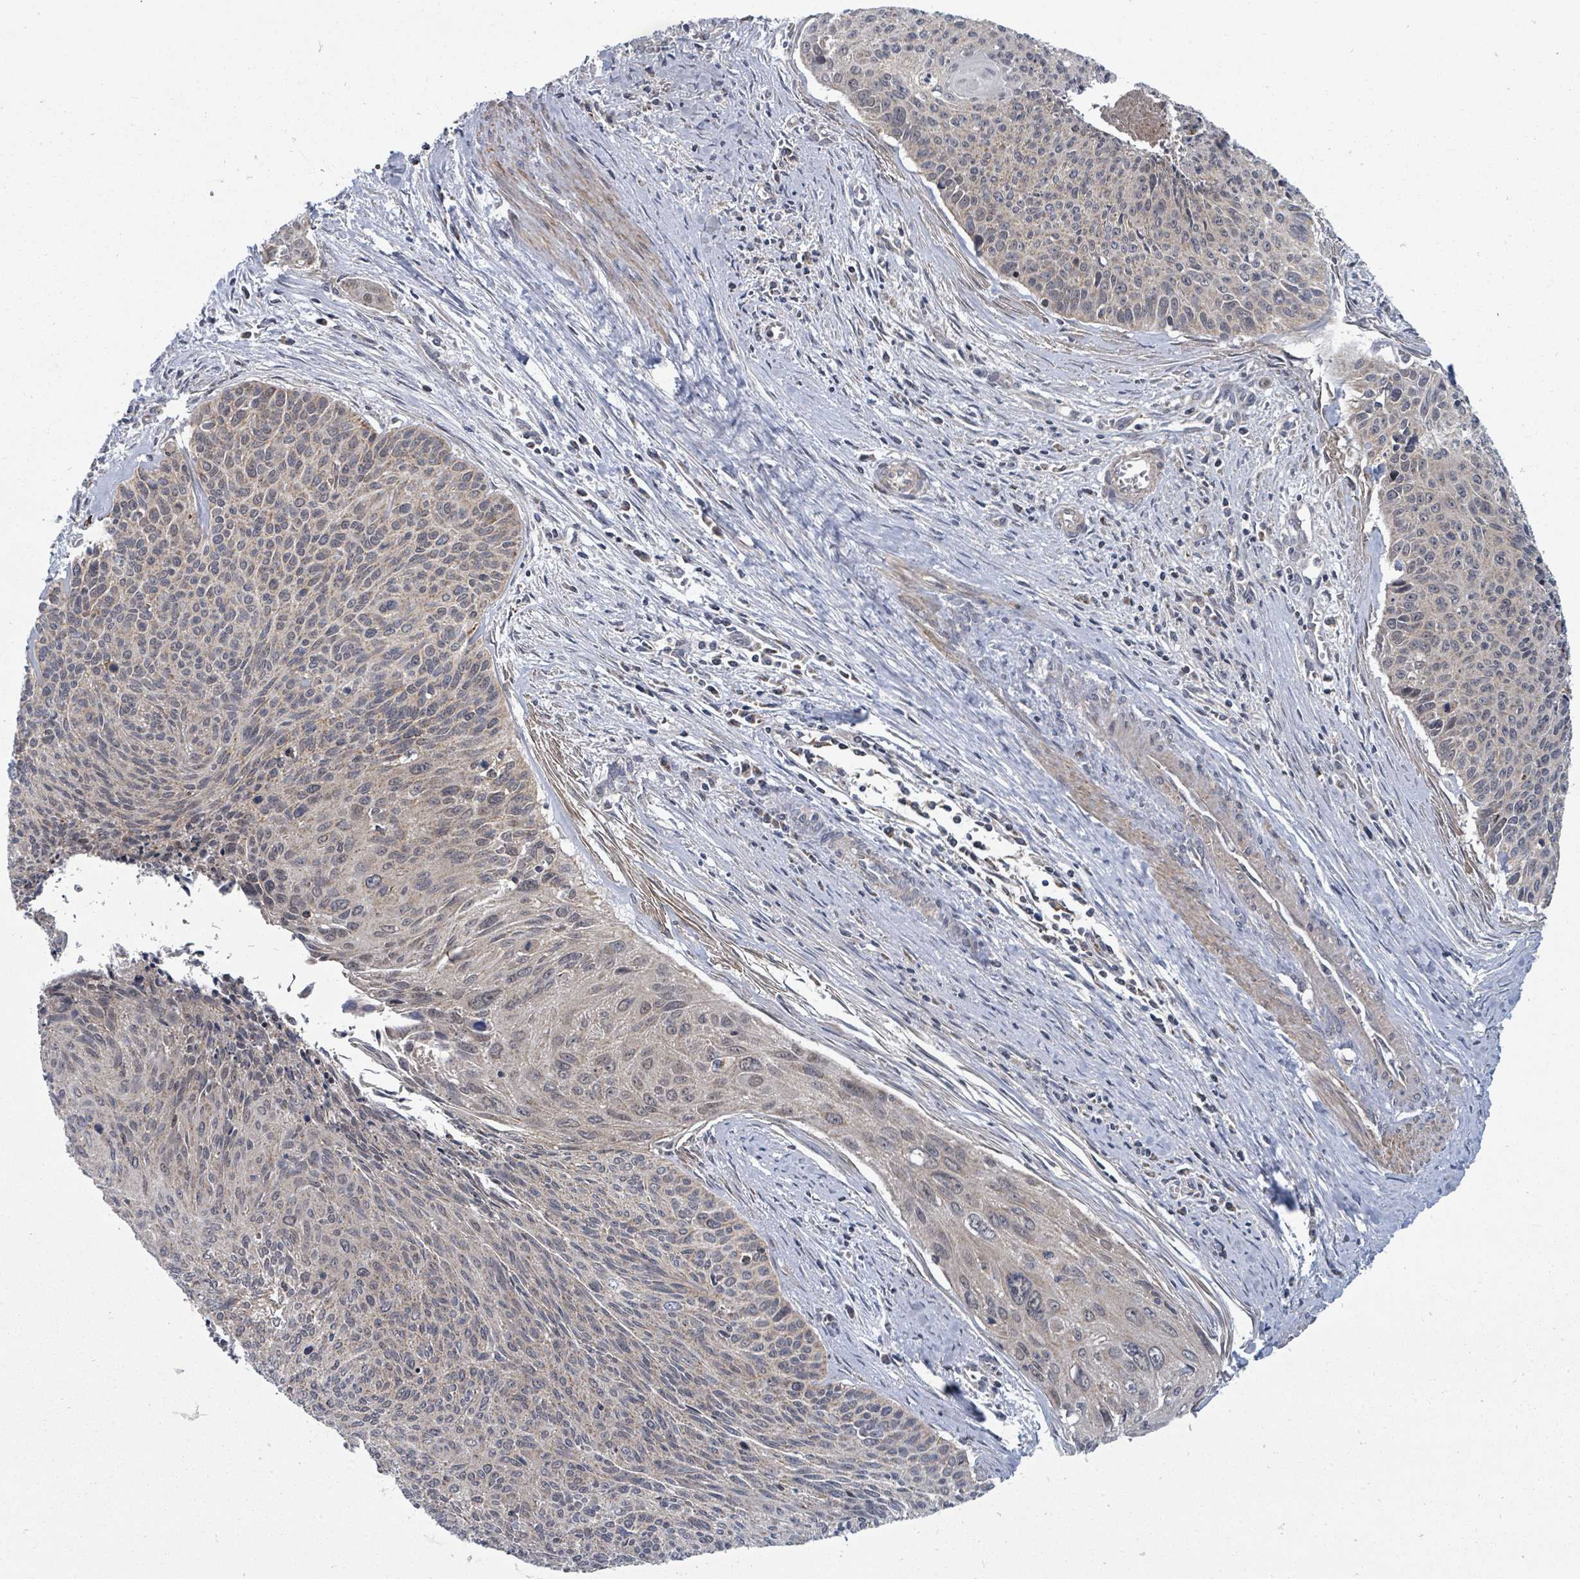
{"staining": {"intensity": "weak", "quantity": "25%-75%", "location": "cytoplasmic/membranous"}, "tissue": "cervical cancer", "cell_type": "Tumor cells", "image_type": "cancer", "snomed": [{"axis": "morphology", "description": "Squamous cell carcinoma, NOS"}, {"axis": "topography", "description": "Cervix"}], "caption": "Immunohistochemistry micrograph of squamous cell carcinoma (cervical) stained for a protein (brown), which exhibits low levels of weak cytoplasmic/membranous staining in about 25%-75% of tumor cells.", "gene": "MAGOHB", "patient": {"sex": "female", "age": 55}}